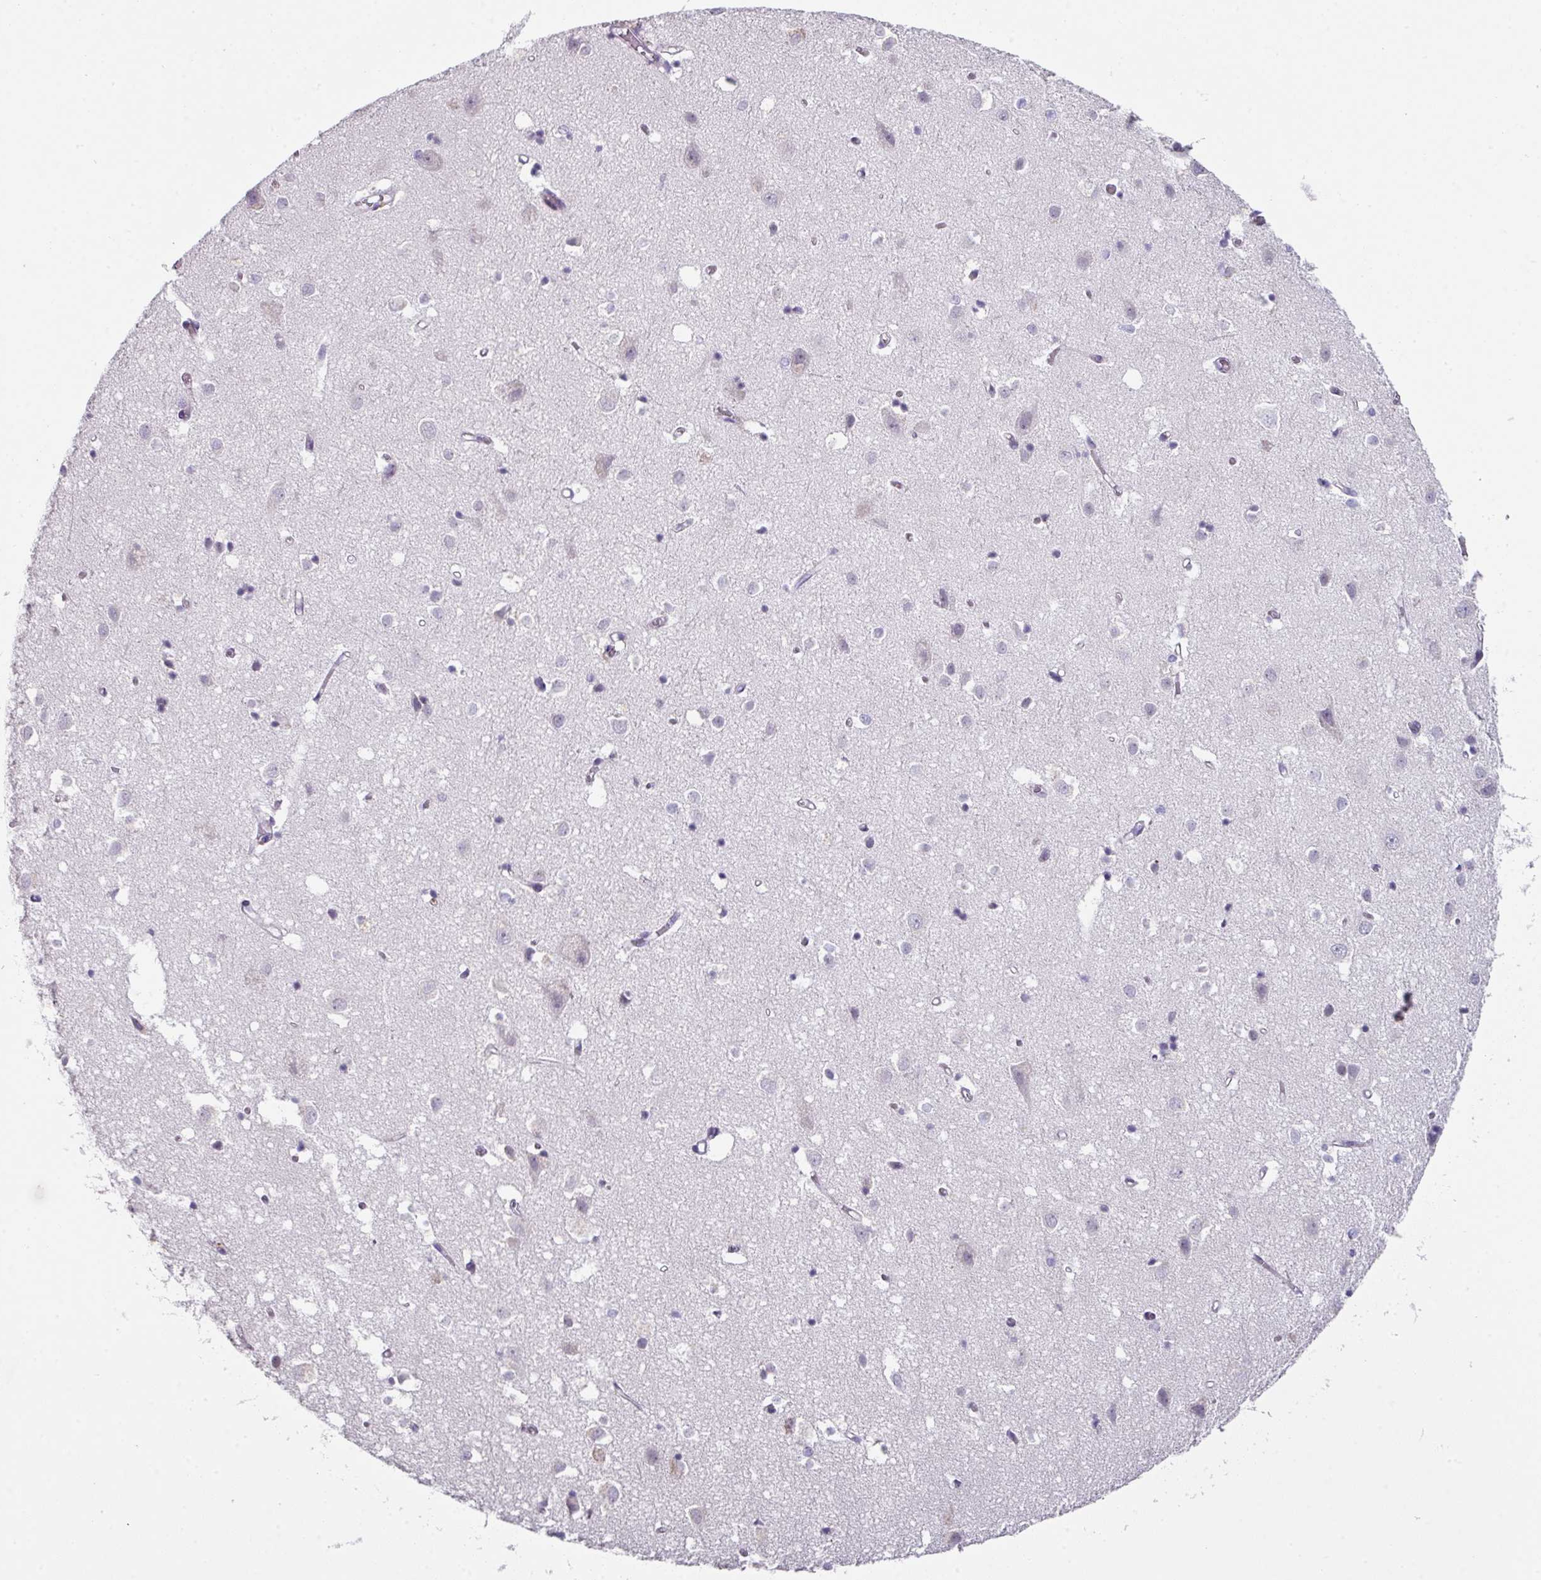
{"staining": {"intensity": "negative", "quantity": "none", "location": "none"}, "tissue": "cerebral cortex", "cell_type": "Endothelial cells", "image_type": "normal", "snomed": [{"axis": "morphology", "description": "Normal tissue, NOS"}, {"axis": "topography", "description": "Cerebral cortex"}], "caption": "Immunohistochemical staining of normal cerebral cortex displays no significant staining in endothelial cells. (DAB (3,3'-diaminobenzidine) IHC with hematoxylin counter stain).", "gene": "DEFB115", "patient": {"sex": "male", "age": 70}}